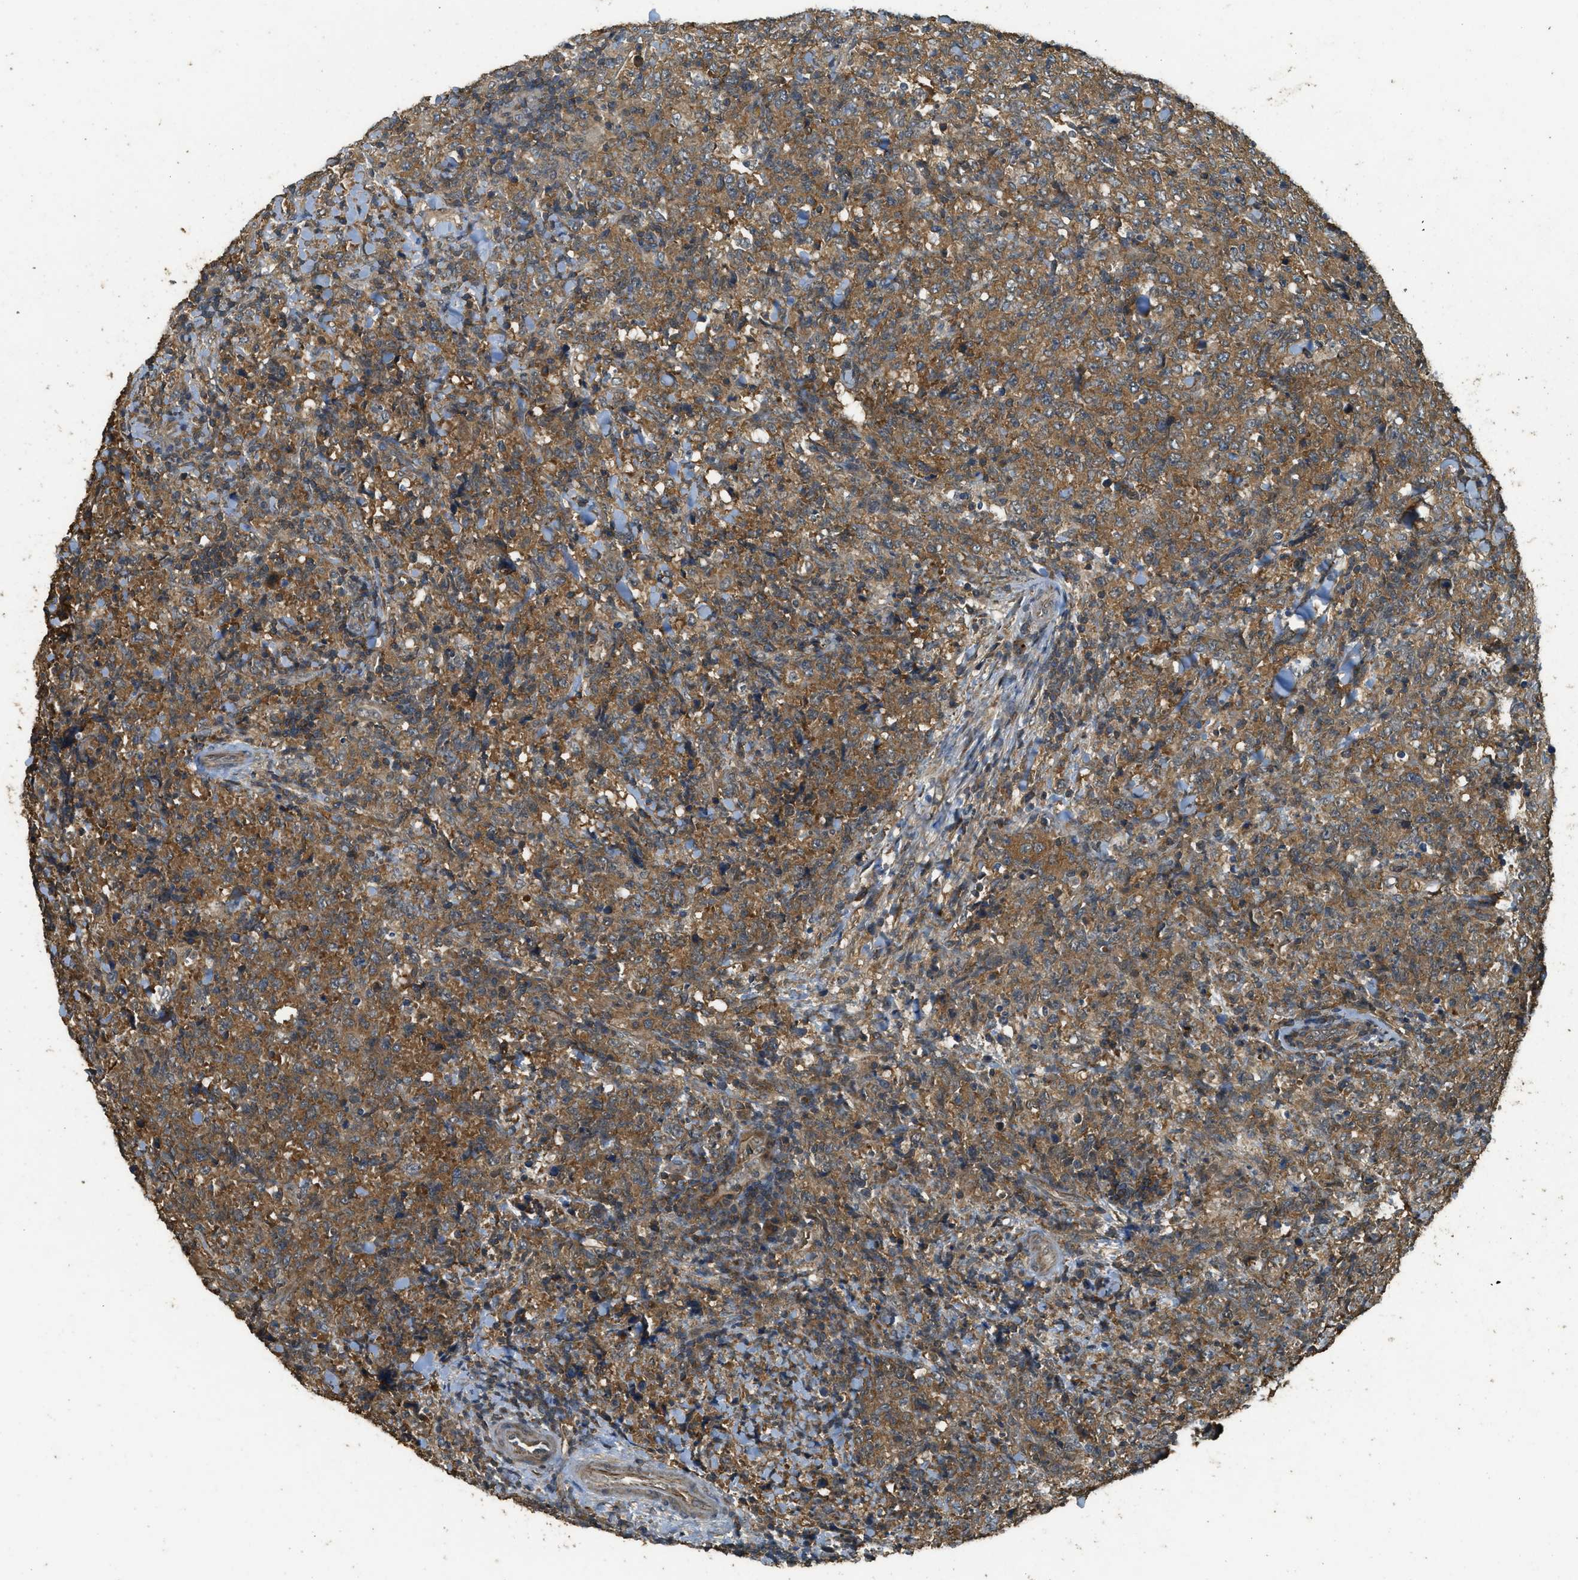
{"staining": {"intensity": "moderate", "quantity": ">75%", "location": "cytoplasmic/membranous"}, "tissue": "lymphoma", "cell_type": "Tumor cells", "image_type": "cancer", "snomed": [{"axis": "morphology", "description": "Malignant lymphoma, non-Hodgkin's type, High grade"}, {"axis": "topography", "description": "Tonsil"}], "caption": "Human lymphoma stained with a brown dye demonstrates moderate cytoplasmic/membranous positive positivity in about >75% of tumor cells.", "gene": "PPP6R3", "patient": {"sex": "female", "age": 36}}